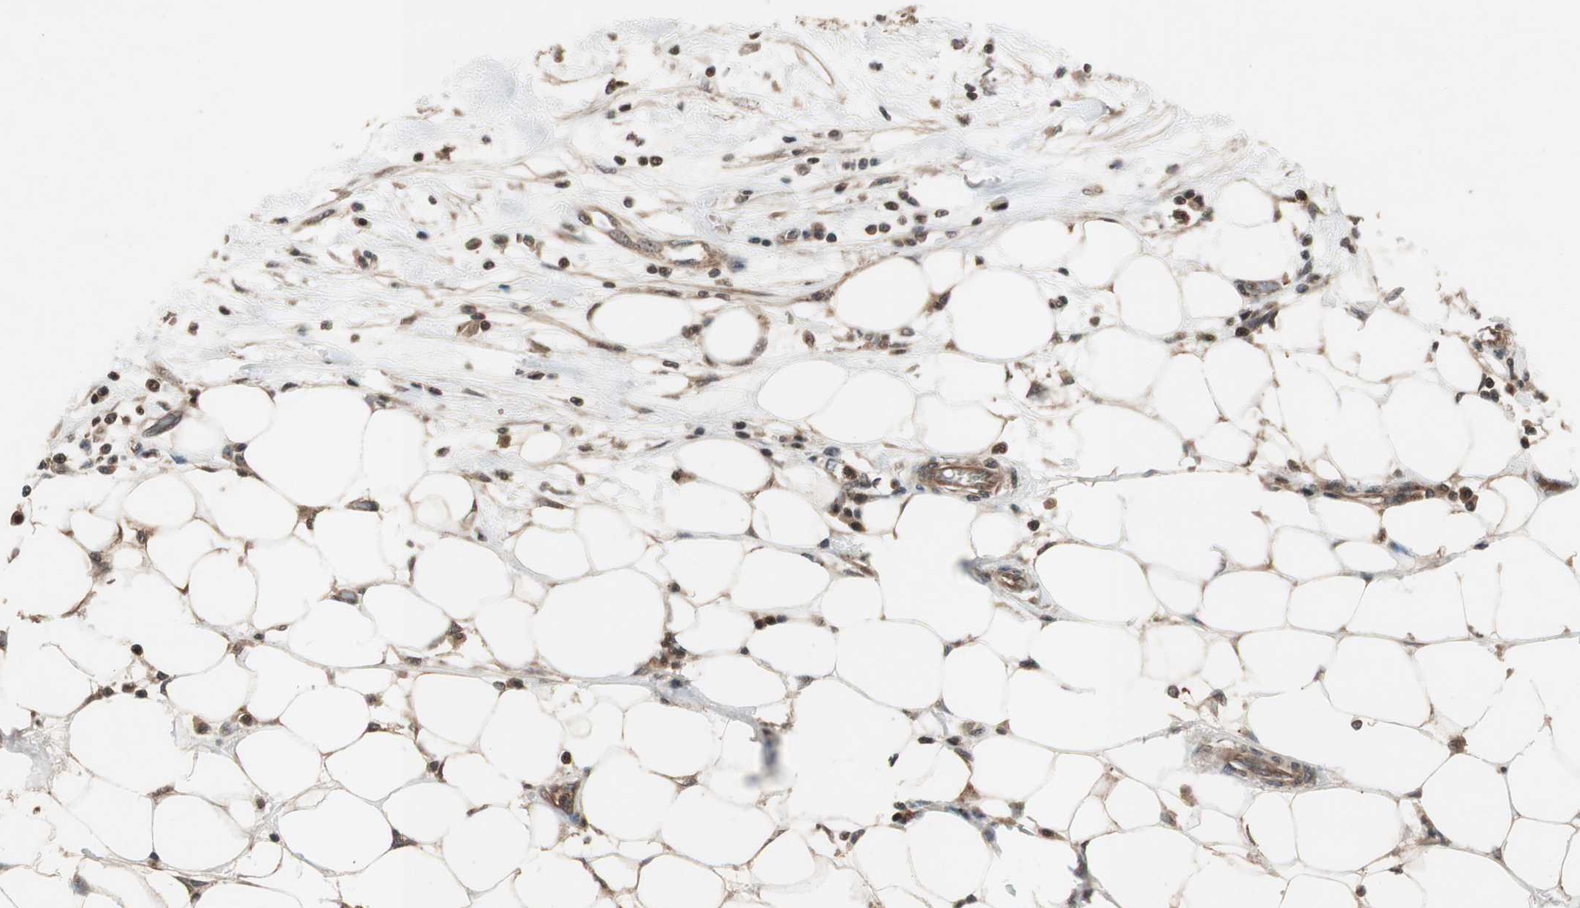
{"staining": {"intensity": "moderate", "quantity": ">75%", "location": "cytoplasmic/membranous"}, "tissue": "pancreatic cancer", "cell_type": "Tumor cells", "image_type": "cancer", "snomed": [{"axis": "morphology", "description": "Adenocarcinoma, NOS"}, {"axis": "topography", "description": "Pancreas"}], "caption": "An image of human pancreatic adenocarcinoma stained for a protein exhibits moderate cytoplasmic/membranous brown staining in tumor cells.", "gene": "EPHA8", "patient": {"sex": "female", "age": 57}}